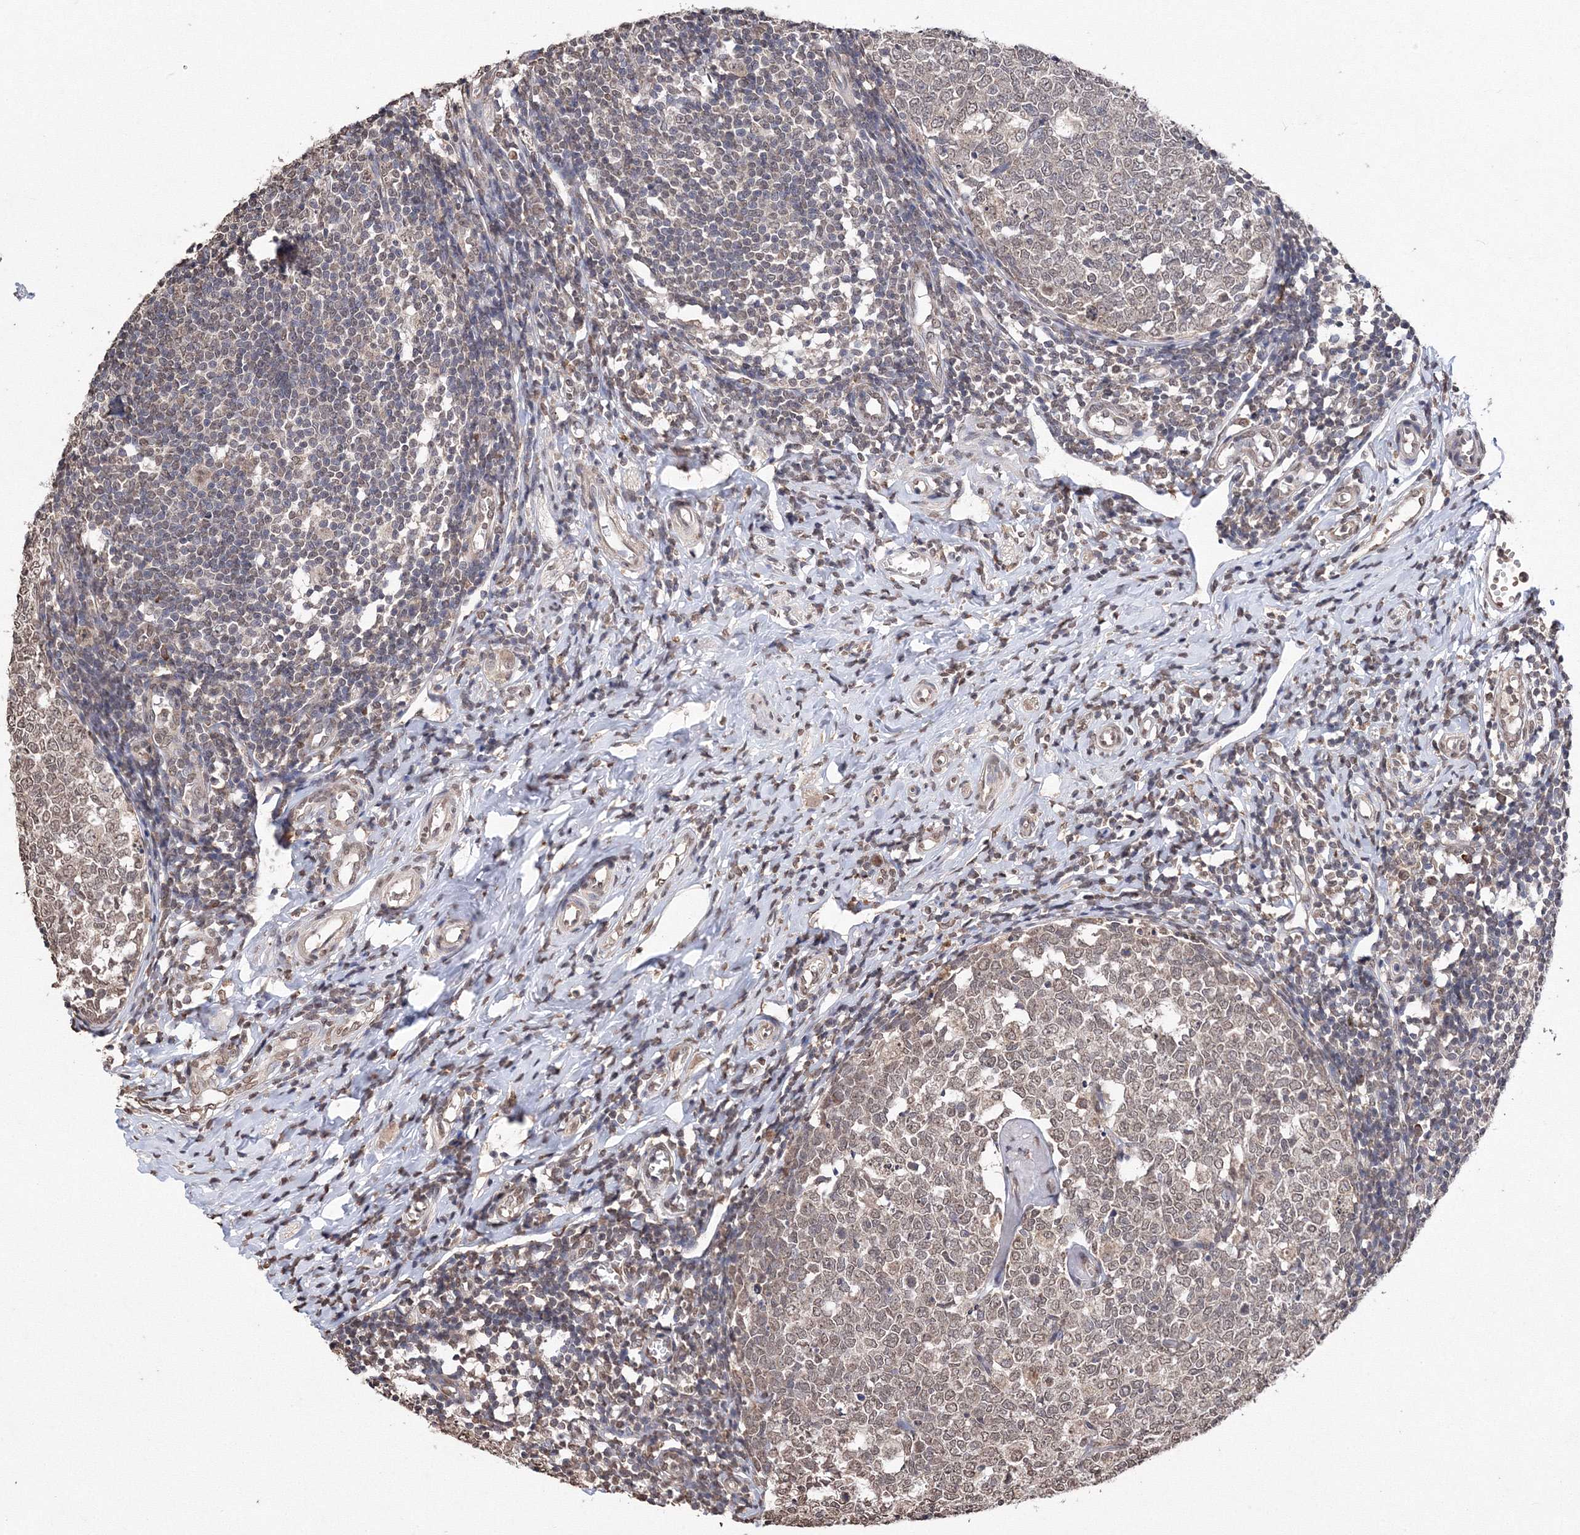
{"staining": {"intensity": "moderate", "quantity": ">75%", "location": "cytoplasmic/membranous,nuclear"}, "tissue": "appendix", "cell_type": "Glandular cells", "image_type": "normal", "snomed": [{"axis": "morphology", "description": "Normal tissue, NOS"}, {"axis": "topography", "description": "Appendix"}], "caption": "Appendix stained with DAB immunohistochemistry displays medium levels of moderate cytoplasmic/membranous,nuclear staining in approximately >75% of glandular cells.", "gene": "GPN1", "patient": {"sex": "male", "age": 14}}